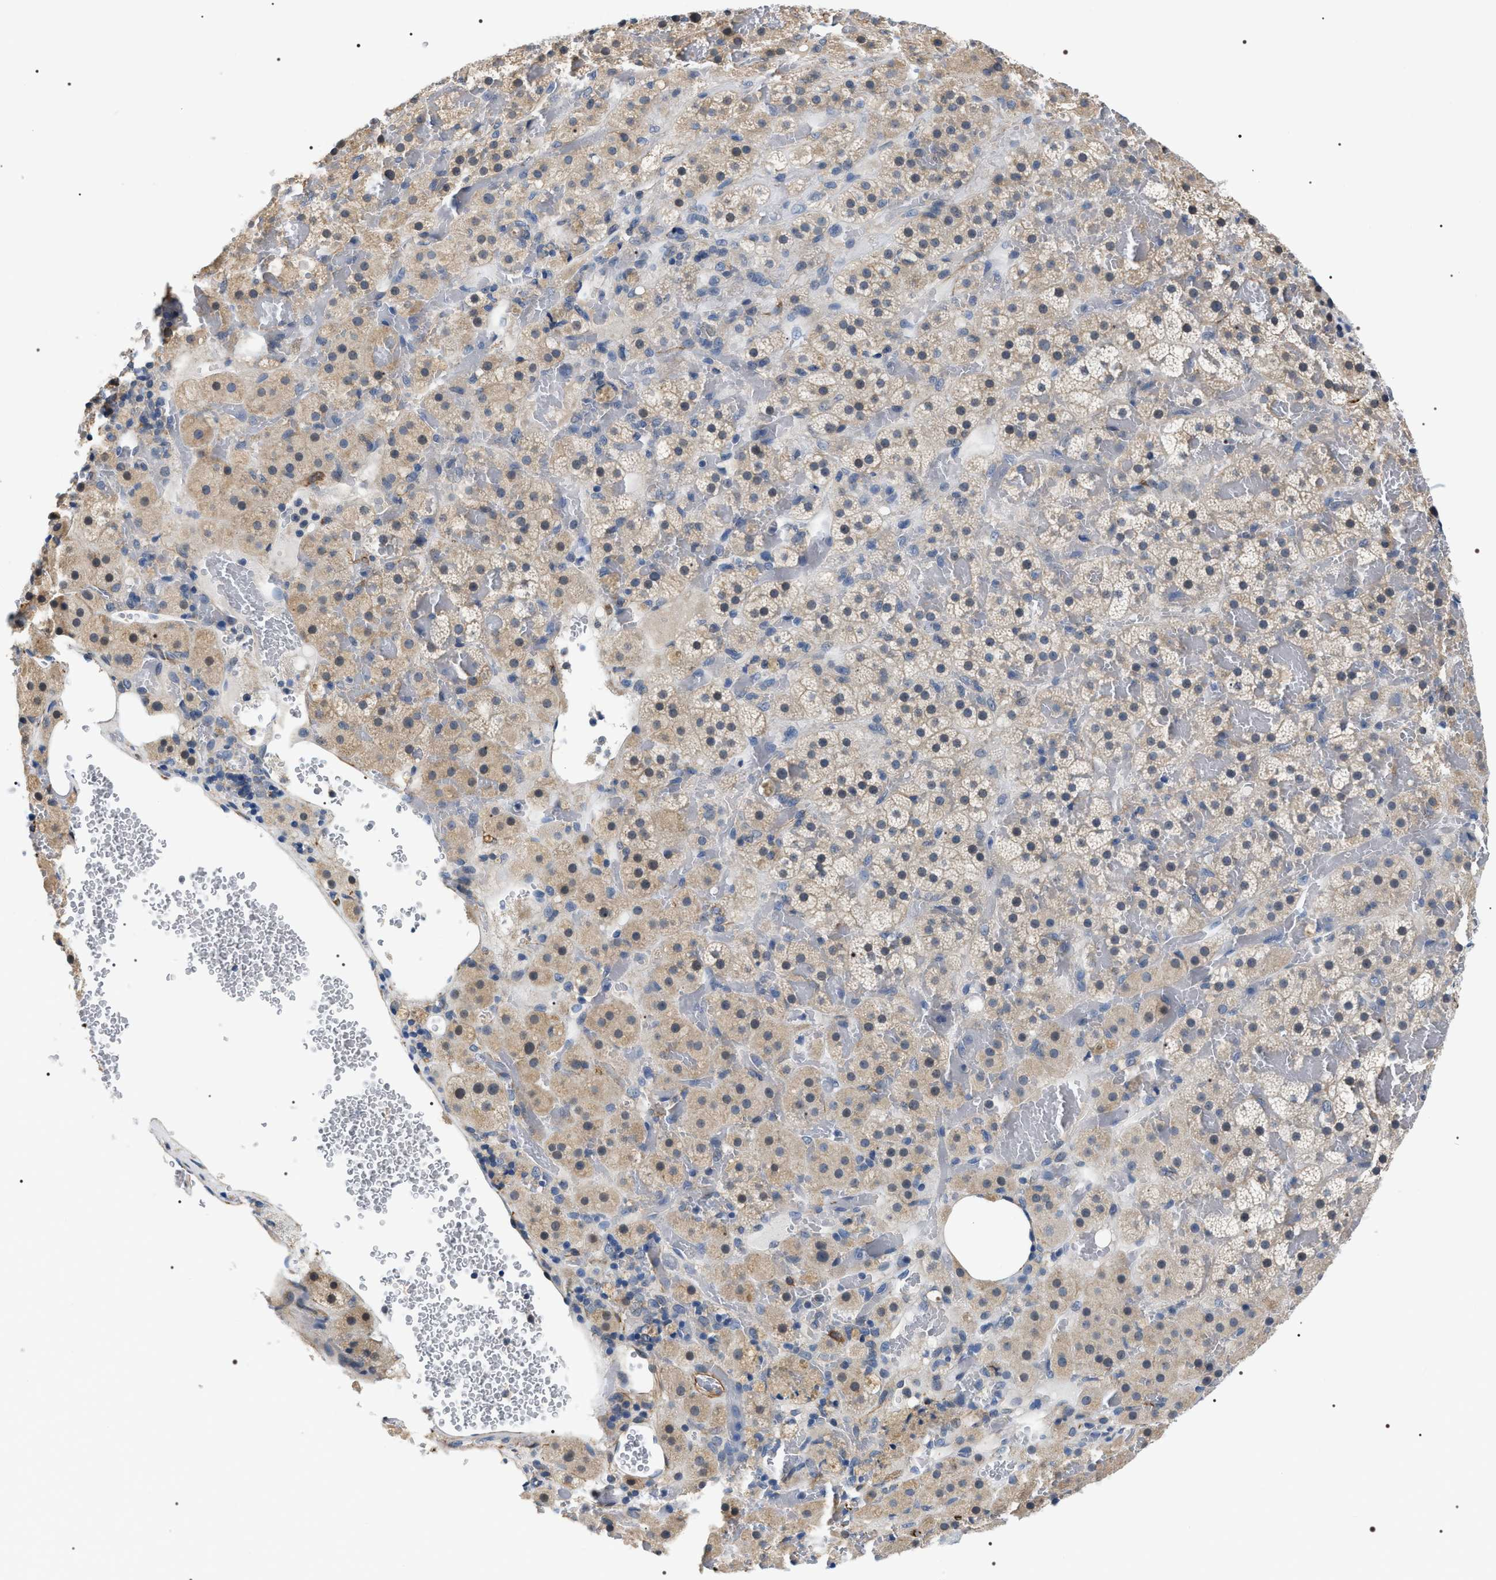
{"staining": {"intensity": "weak", "quantity": "25%-75%", "location": "cytoplasmic/membranous"}, "tissue": "adrenal gland", "cell_type": "Glandular cells", "image_type": "normal", "snomed": [{"axis": "morphology", "description": "Normal tissue, NOS"}, {"axis": "topography", "description": "Adrenal gland"}], "caption": "Benign adrenal gland exhibits weak cytoplasmic/membranous positivity in about 25%-75% of glandular cells, visualized by immunohistochemistry. (brown staining indicates protein expression, while blue staining denotes nuclei).", "gene": "PKD1L1", "patient": {"sex": "female", "age": 59}}